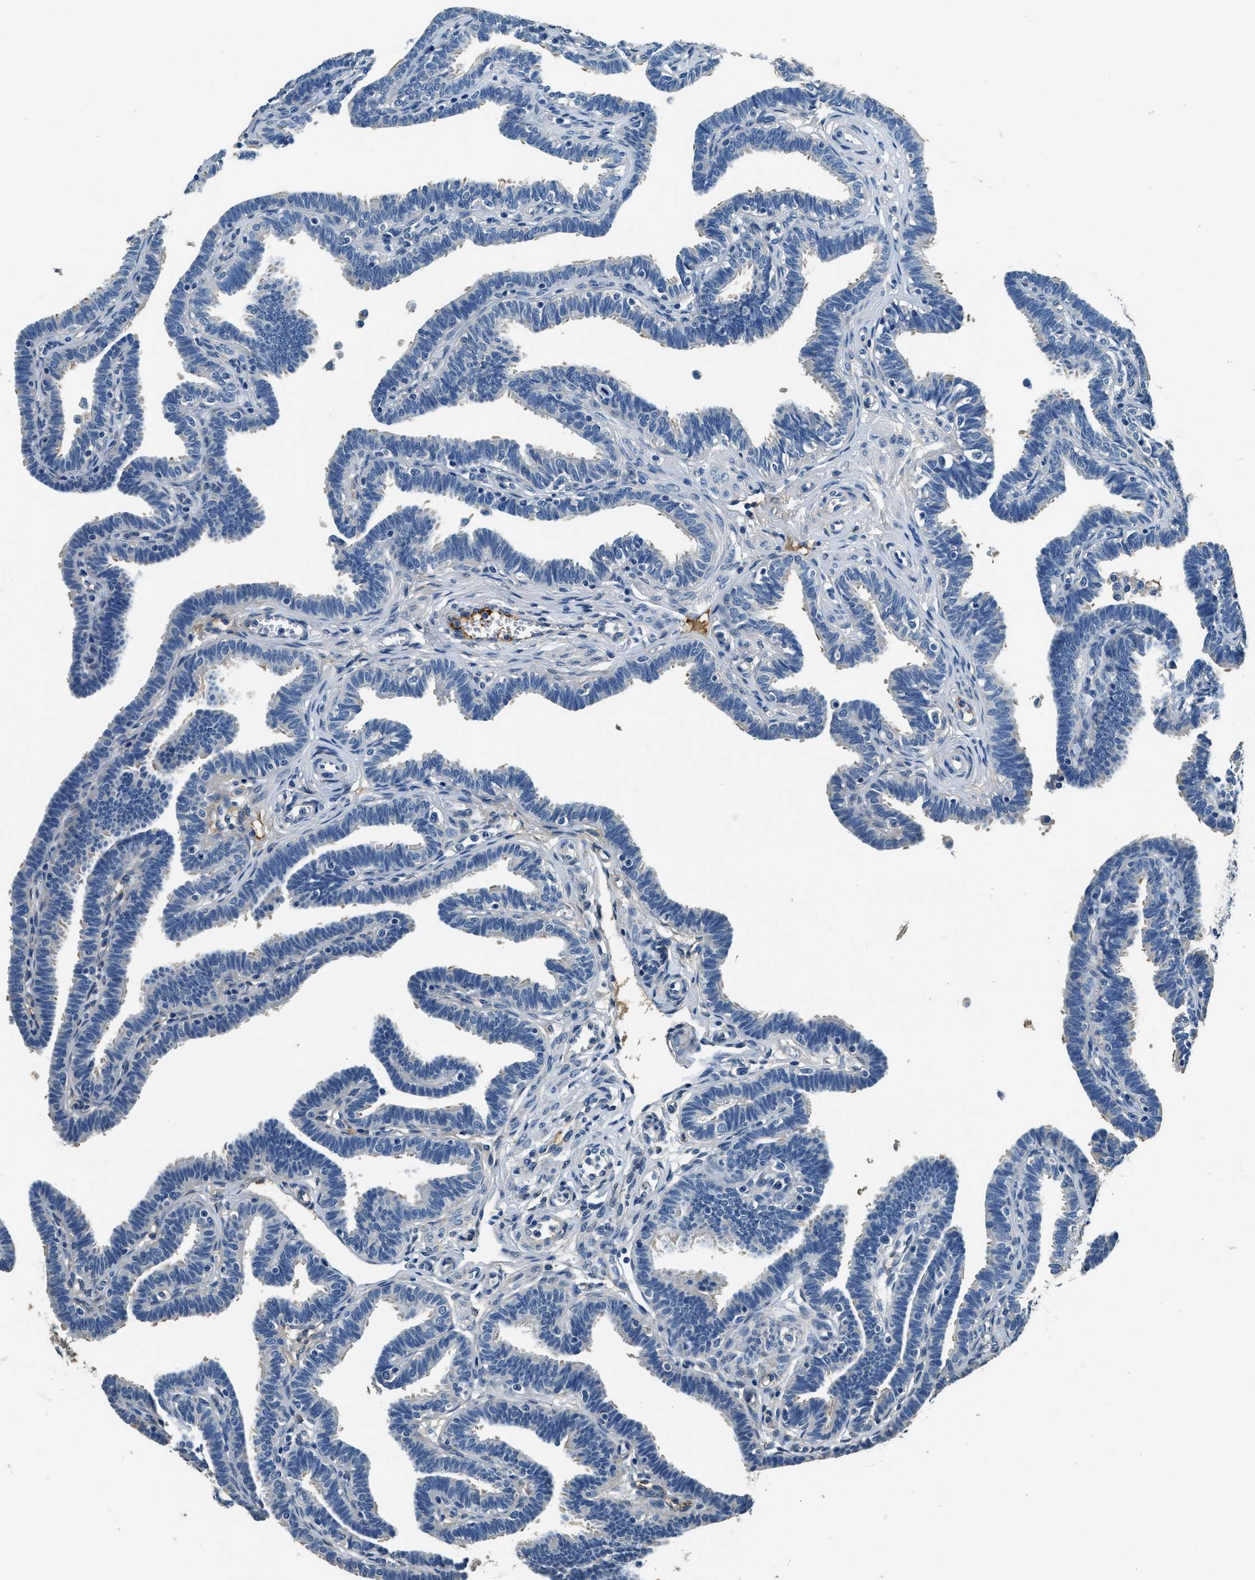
{"staining": {"intensity": "moderate", "quantity": "<25%", "location": "cytoplasmic/membranous"}, "tissue": "fallopian tube", "cell_type": "Glandular cells", "image_type": "normal", "snomed": [{"axis": "morphology", "description": "Normal tissue, NOS"}, {"axis": "topography", "description": "Fallopian tube"}, {"axis": "topography", "description": "Ovary"}], "caption": "Protein expression analysis of unremarkable human fallopian tube reveals moderate cytoplasmic/membranous staining in approximately <25% of glandular cells.", "gene": "TMEM186", "patient": {"sex": "female", "age": 23}}